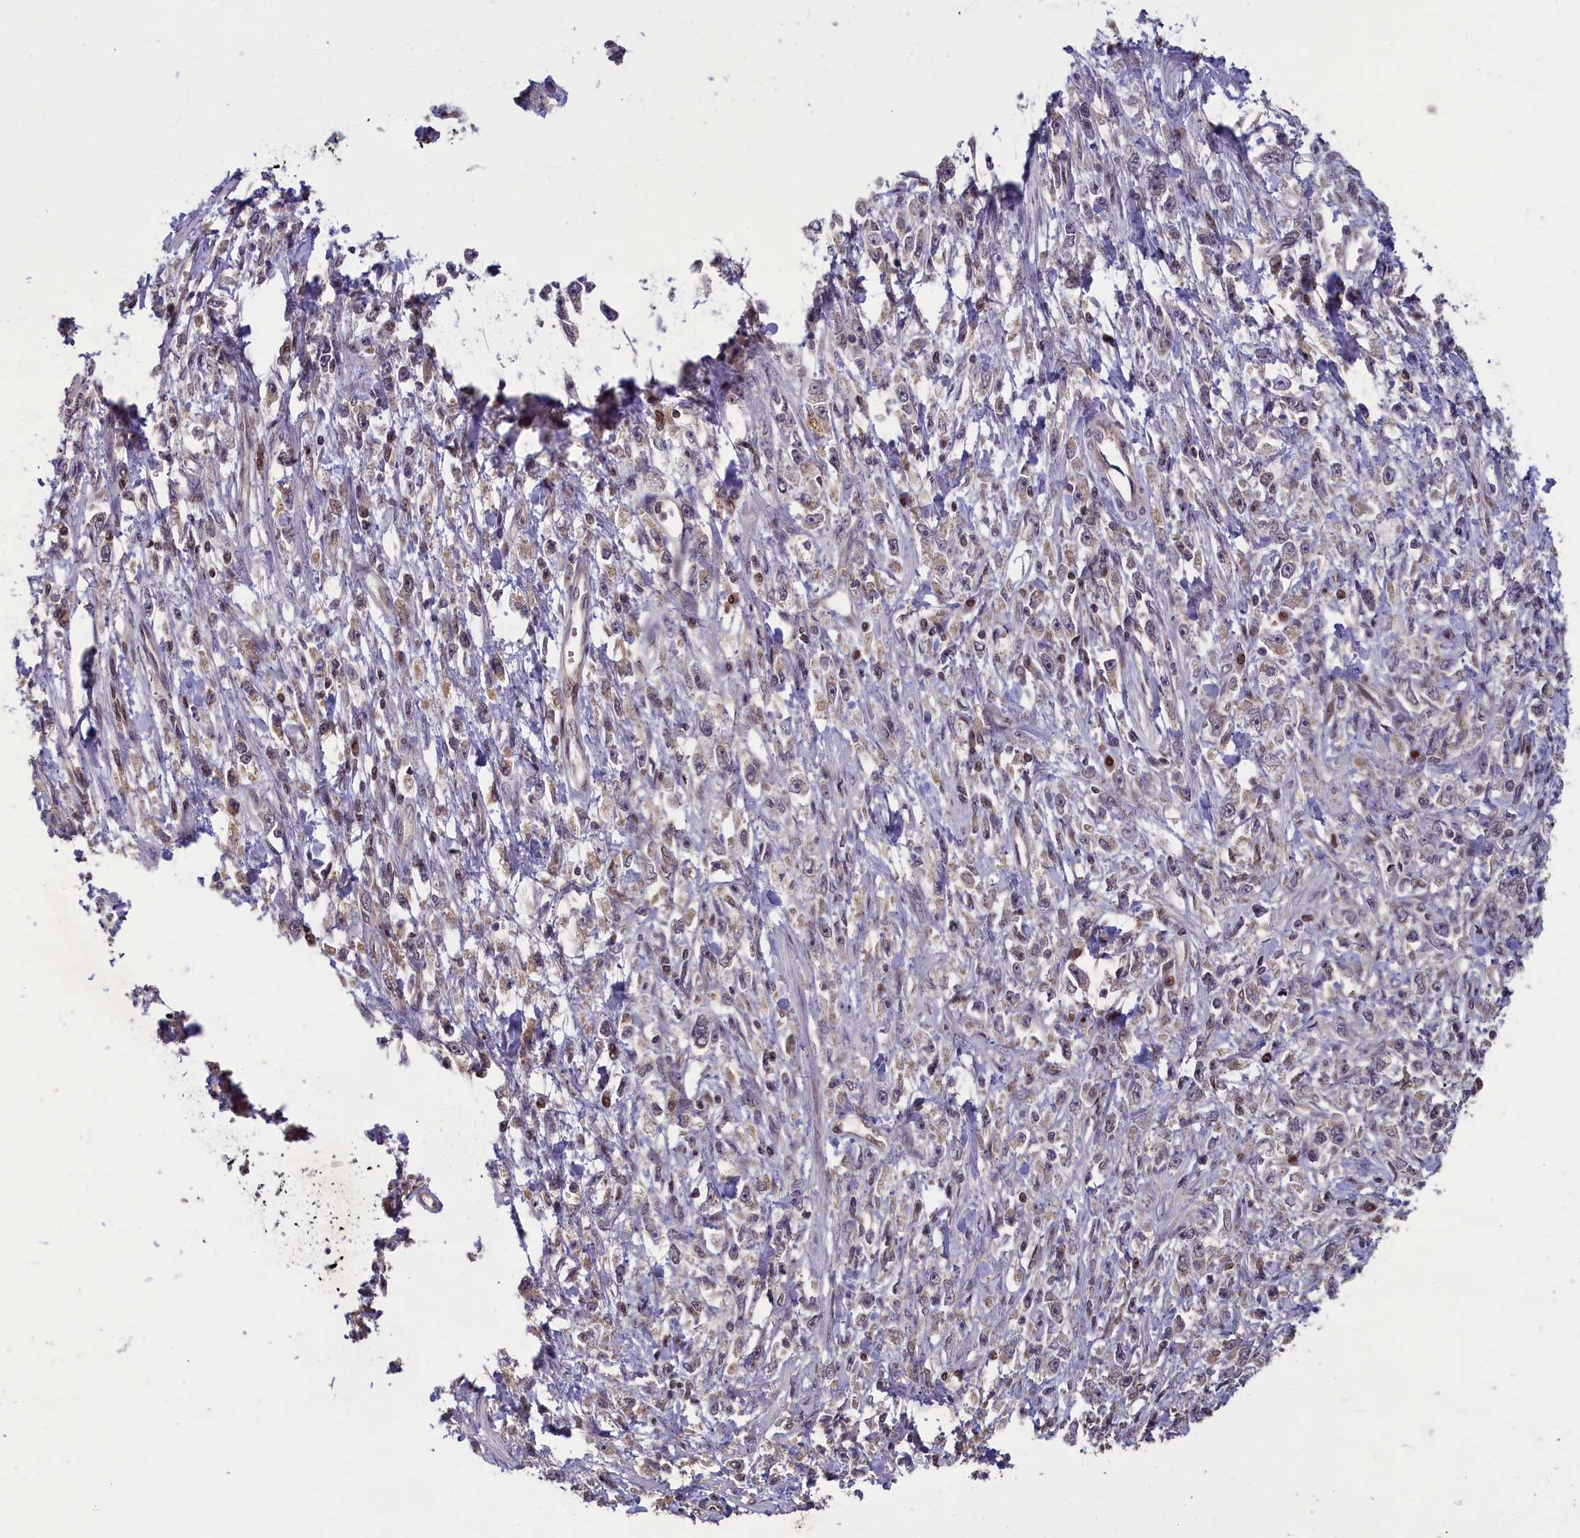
{"staining": {"intensity": "negative", "quantity": "none", "location": "none"}, "tissue": "stomach cancer", "cell_type": "Tumor cells", "image_type": "cancer", "snomed": [{"axis": "morphology", "description": "Adenocarcinoma, NOS"}, {"axis": "topography", "description": "Stomach"}], "caption": "Adenocarcinoma (stomach) was stained to show a protein in brown. There is no significant expression in tumor cells.", "gene": "NUBP1", "patient": {"sex": "female", "age": 59}}